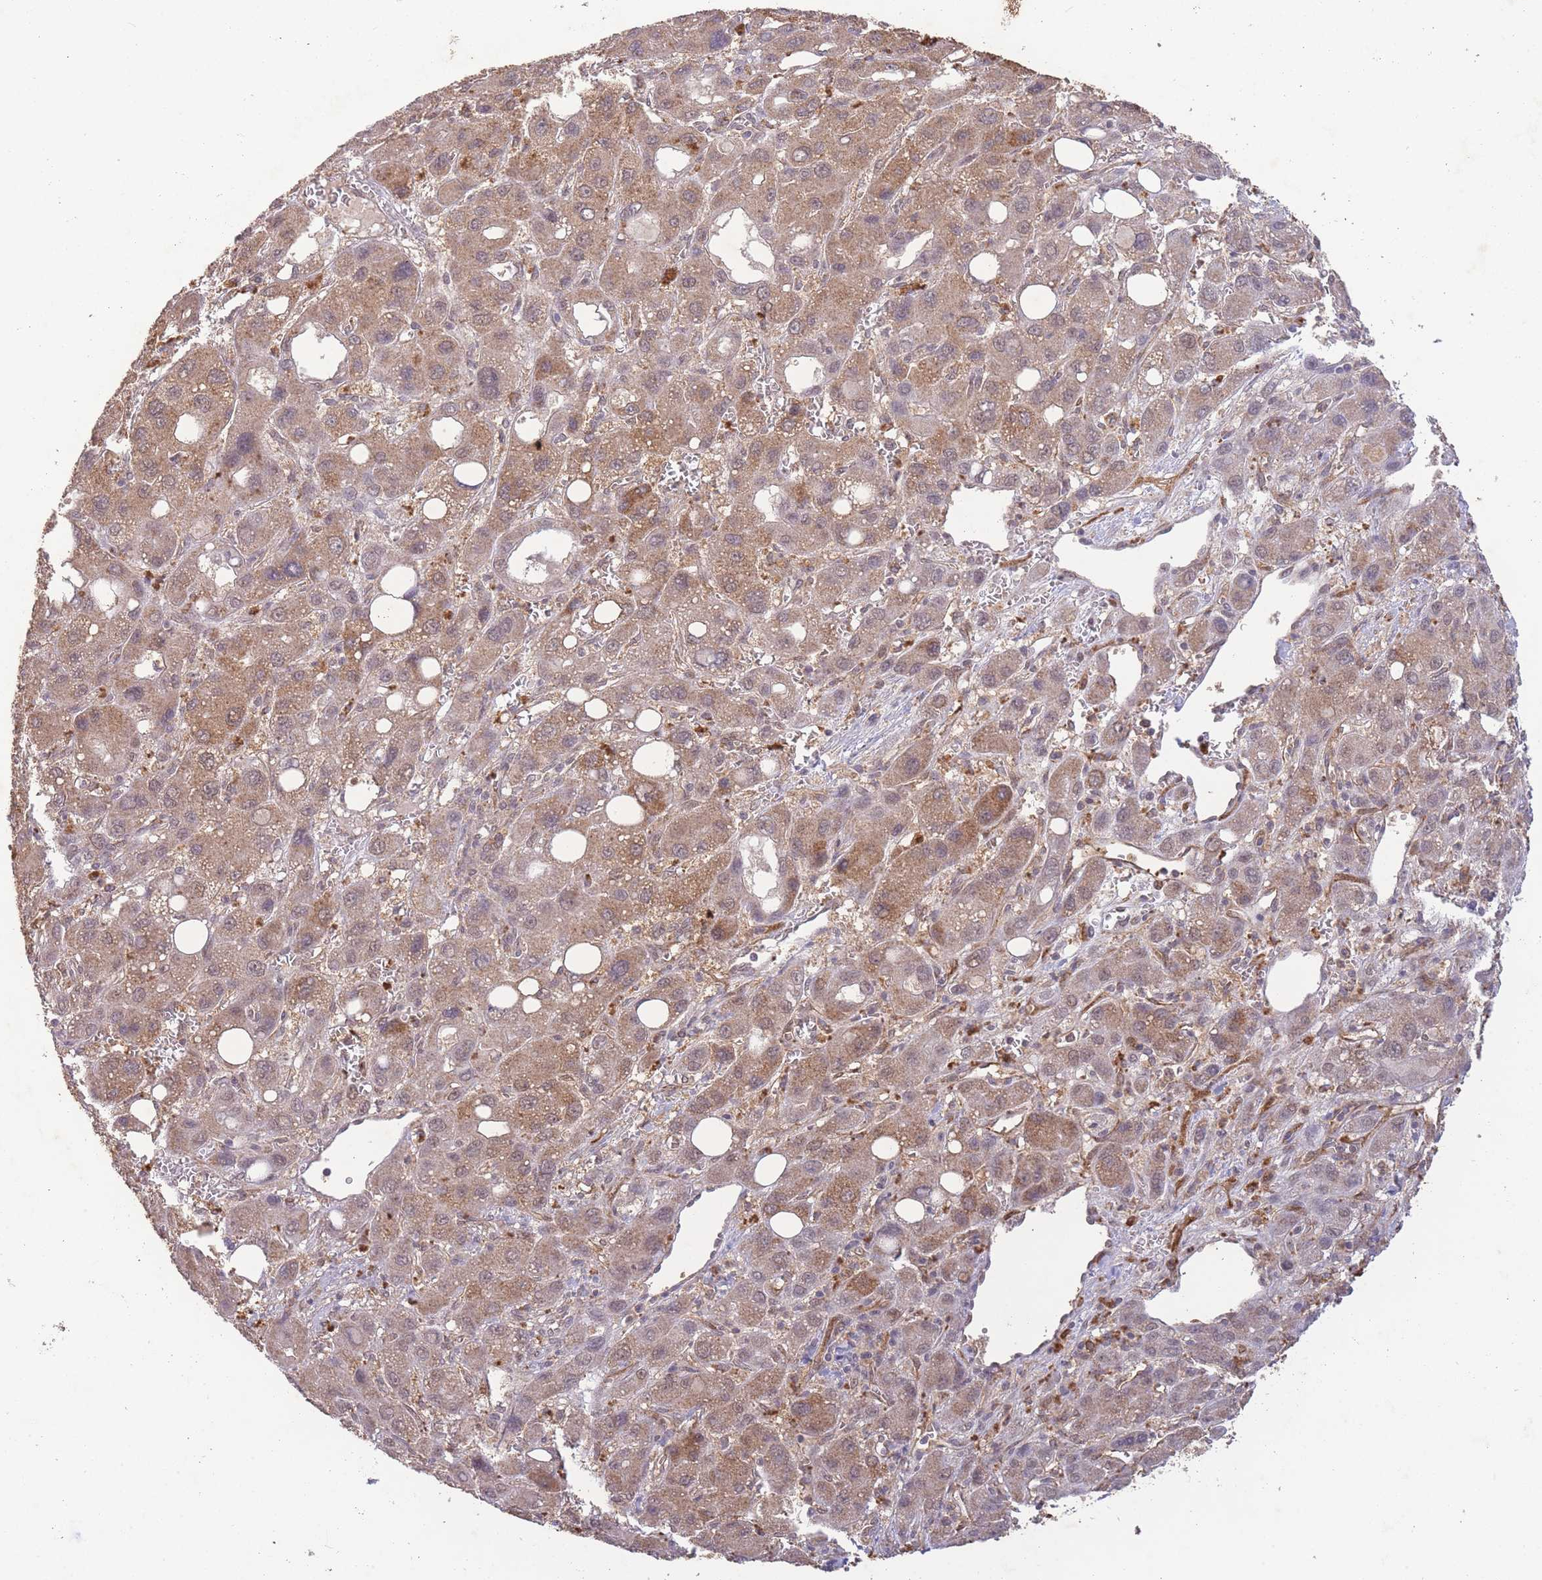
{"staining": {"intensity": "moderate", "quantity": ">75%", "location": "cytoplasmic/membranous,nuclear"}, "tissue": "liver cancer", "cell_type": "Tumor cells", "image_type": "cancer", "snomed": [{"axis": "morphology", "description": "Carcinoma, Hepatocellular, NOS"}, {"axis": "topography", "description": "Liver"}], "caption": "Protein analysis of hepatocellular carcinoma (liver) tissue reveals moderate cytoplasmic/membranous and nuclear staining in about >75% of tumor cells.", "gene": "RNF144B", "patient": {"sex": "male", "age": 55}}